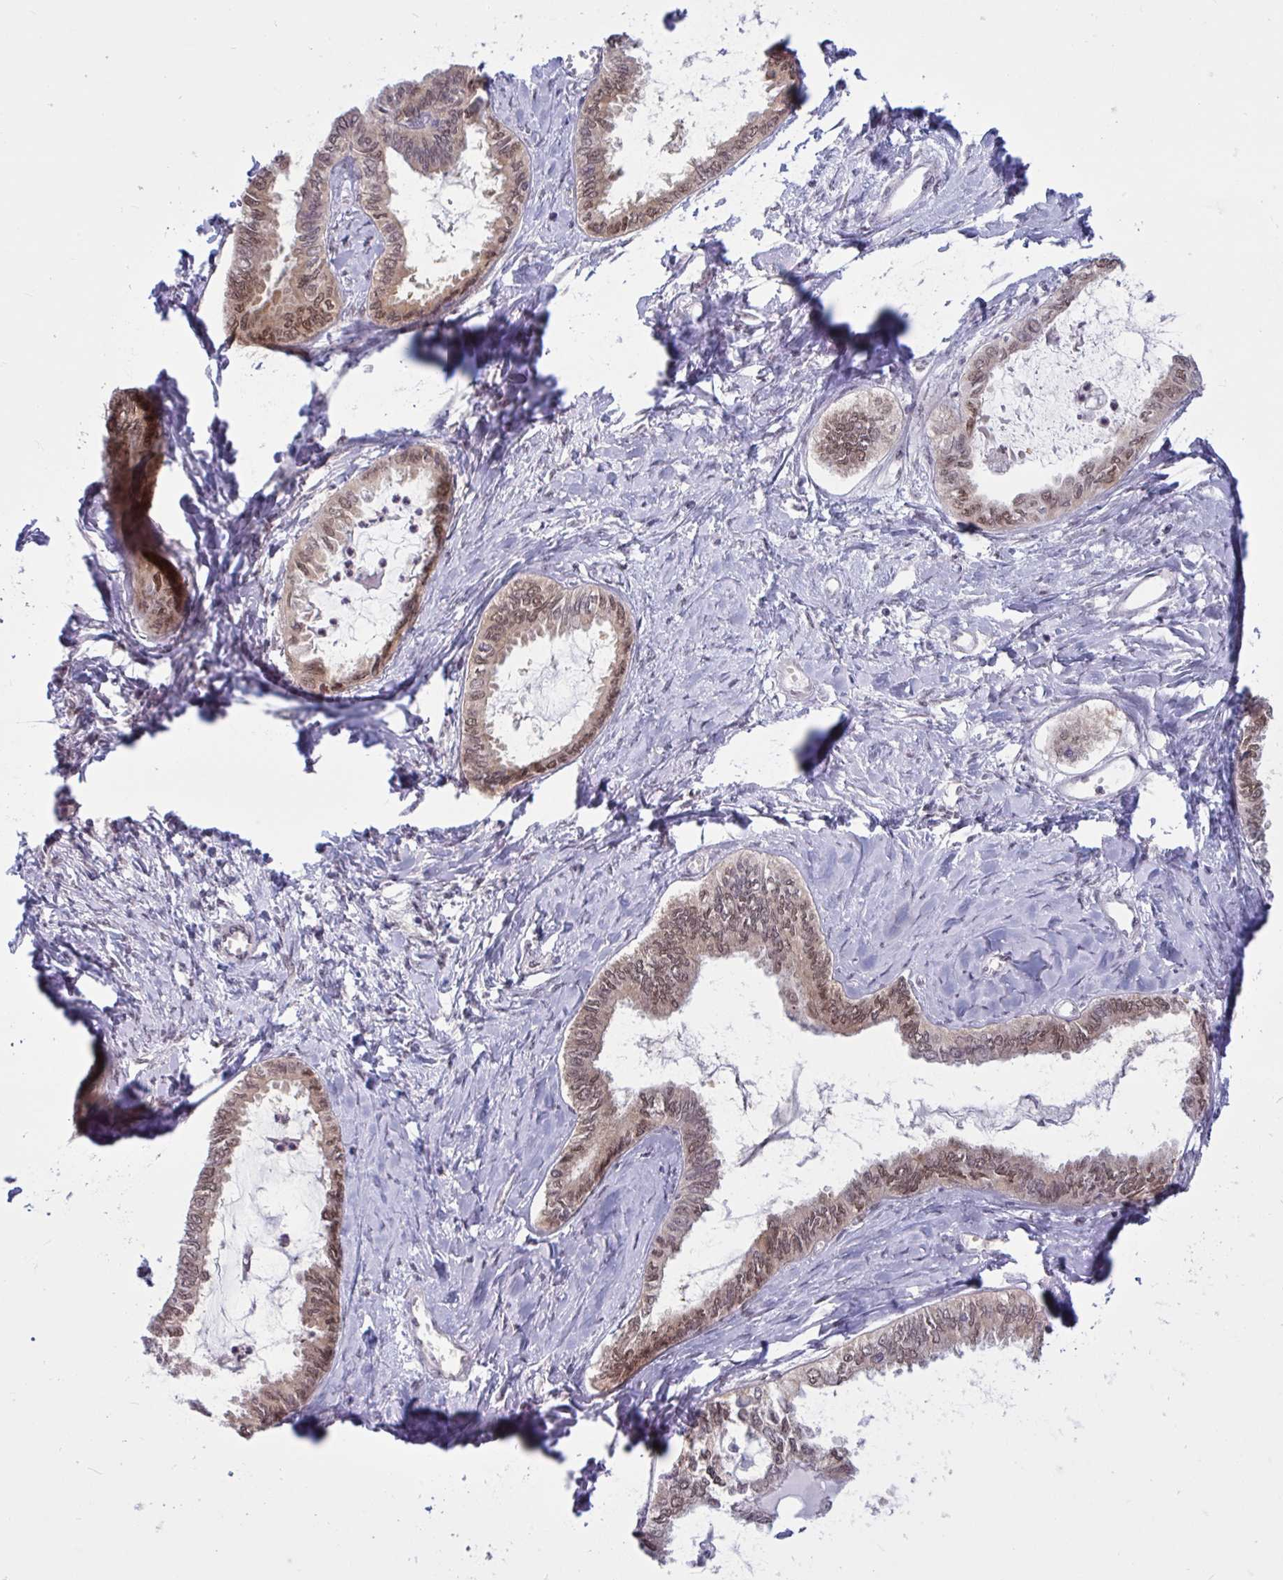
{"staining": {"intensity": "moderate", "quantity": ">75%", "location": "nuclear"}, "tissue": "ovarian cancer", "cell_type": "Tumor cells", "image_type": "cancer", "snomed": [{"axis": "morphology", "description": "Carcinoma, endometroid"}, {"axis": "topography", "description": "Ovary"}], "caption": "Endometroid carcinoma (ovarian) stained for a protein (brown) shows moderate nuclear positive expression in approximately >75% of tumor cells.", "gene": "TSN", "patient": {"sex": "female", "age": 70}}